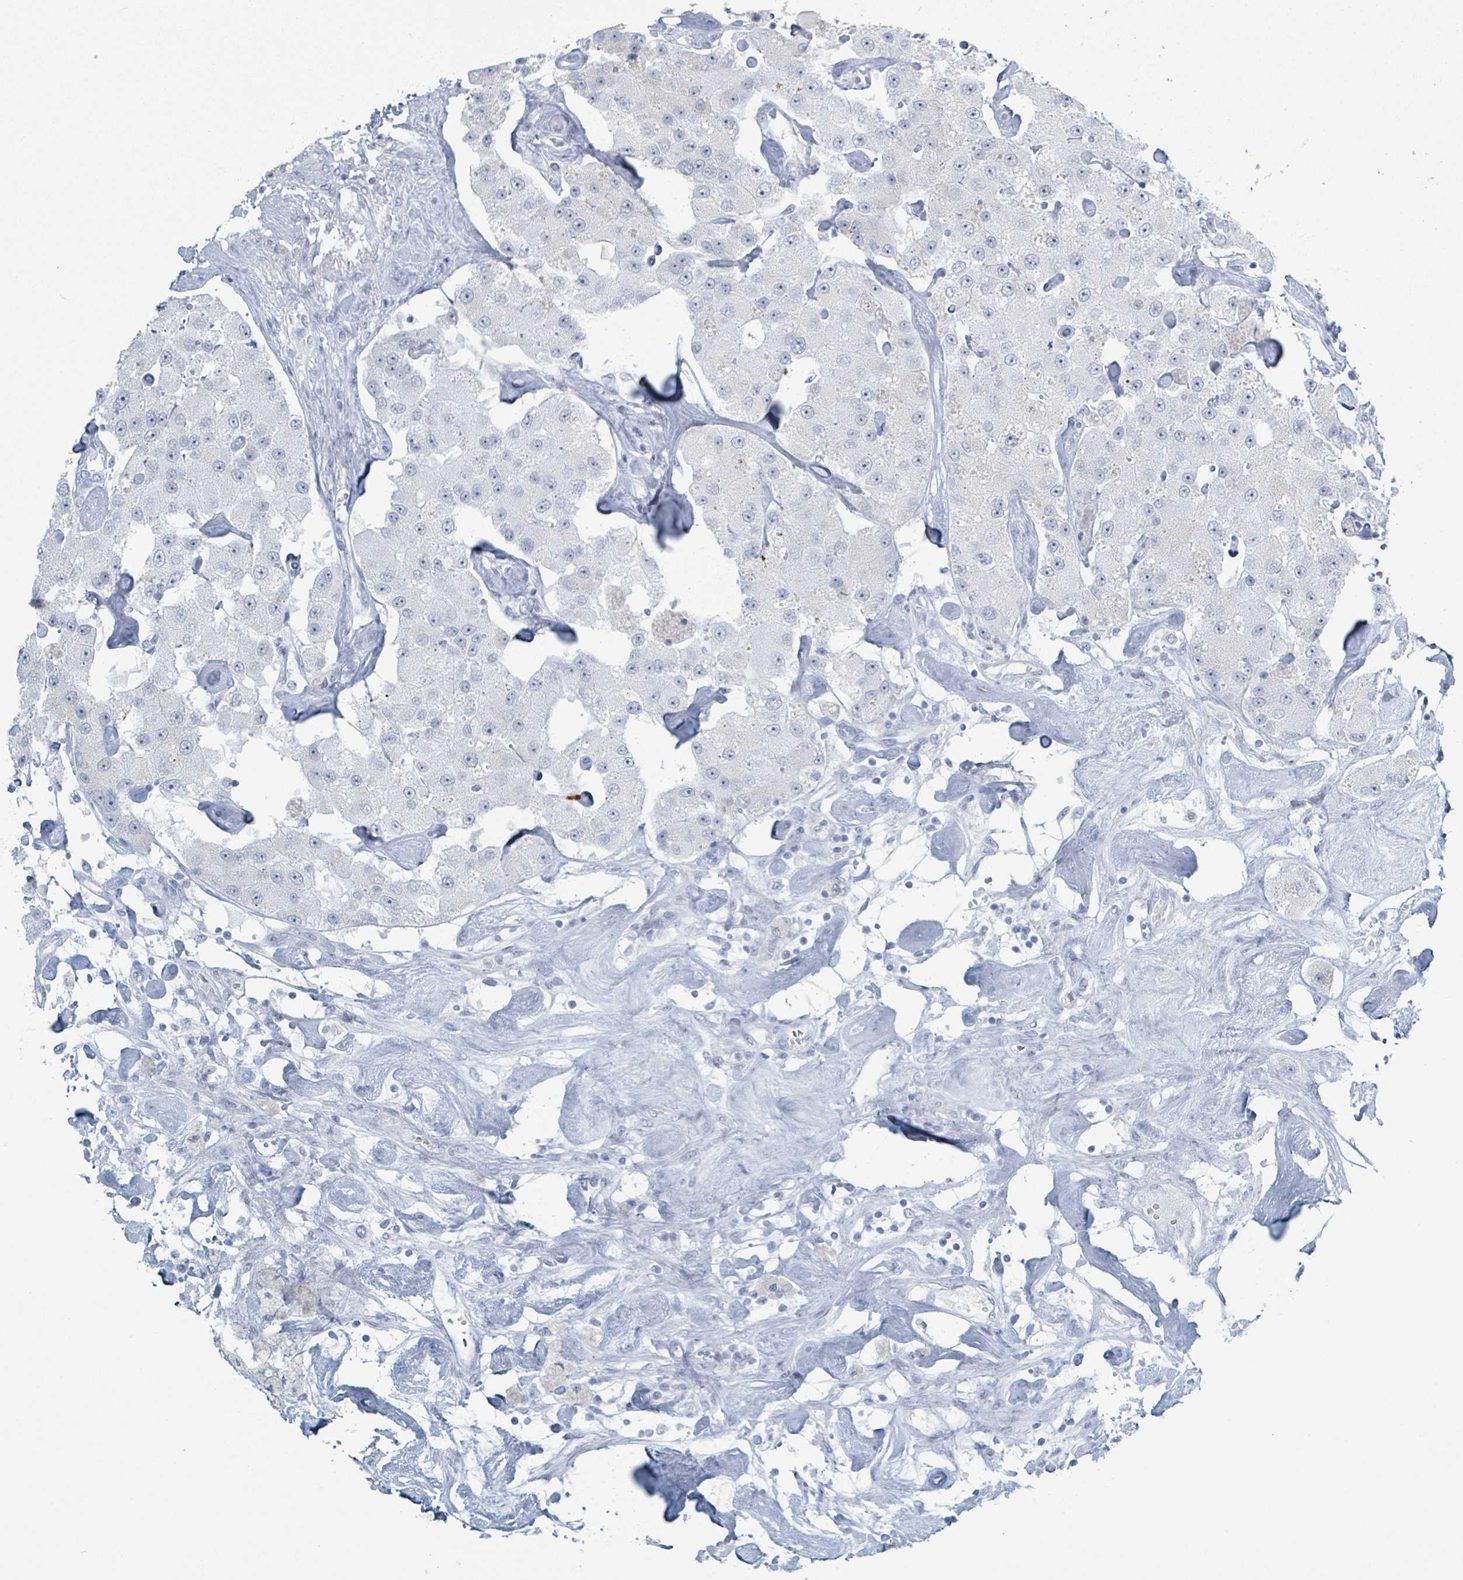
{"staining": {"intensity": "negative", "quantity": "none", "location": "none"}, "tissue": "carcinoid", "cell_type": "Tumor cells", "image_type": "cancer", "snomed": [{"axis": "morphology", "description": "Carcinoid, malignant, NOS"}, {"axis": "topography", "description": "Pancreas"}], "caption": "Photomicrograph shows no protein positivity in tumor cells of malignant carcinoid tissue. (DAB immunohistochemistry visualized using brightfield microscopy, high magnification).", "gene": "GPR15LG", "patient": {"sex": "male", "age": 41}}